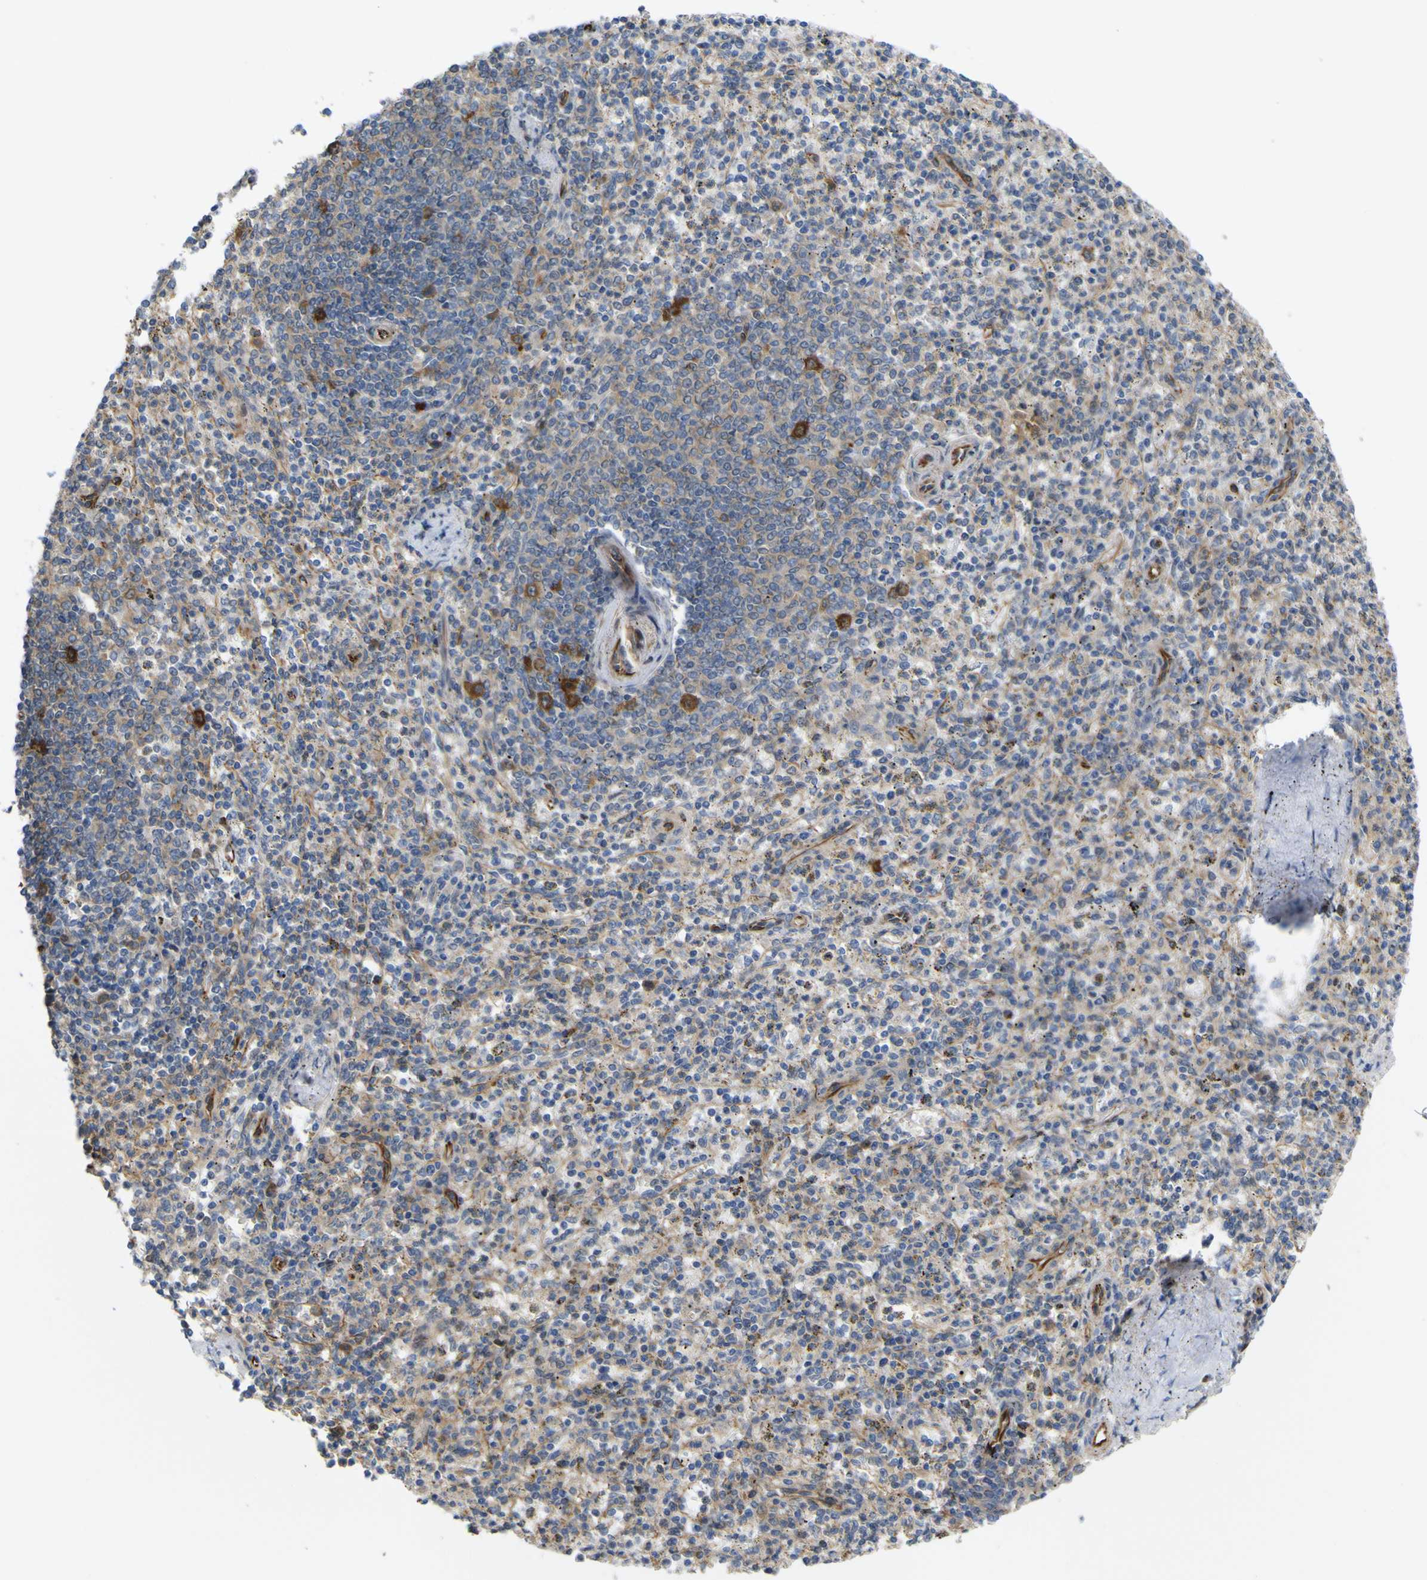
{"staining": {"intensity": "weak", "quantity": "25%-75%", "location": "cytoplasmic/membranous"}, "tissue": "spleen", "cell_type": "Cells in red pulp", "image_type": "normal", "snomed": [{"axis": "morphology", "description": "Normal tissue, NOS"}, {"axis": "topography", "description": "Spleen"}], "caption": "The immunohistochemical stain shows weak cytoplasmic/membranous positivity in cells in red pulp of unremarkable spleen.", "gene": "JPH1", "patient": {"sex": "male", "age": 72}}